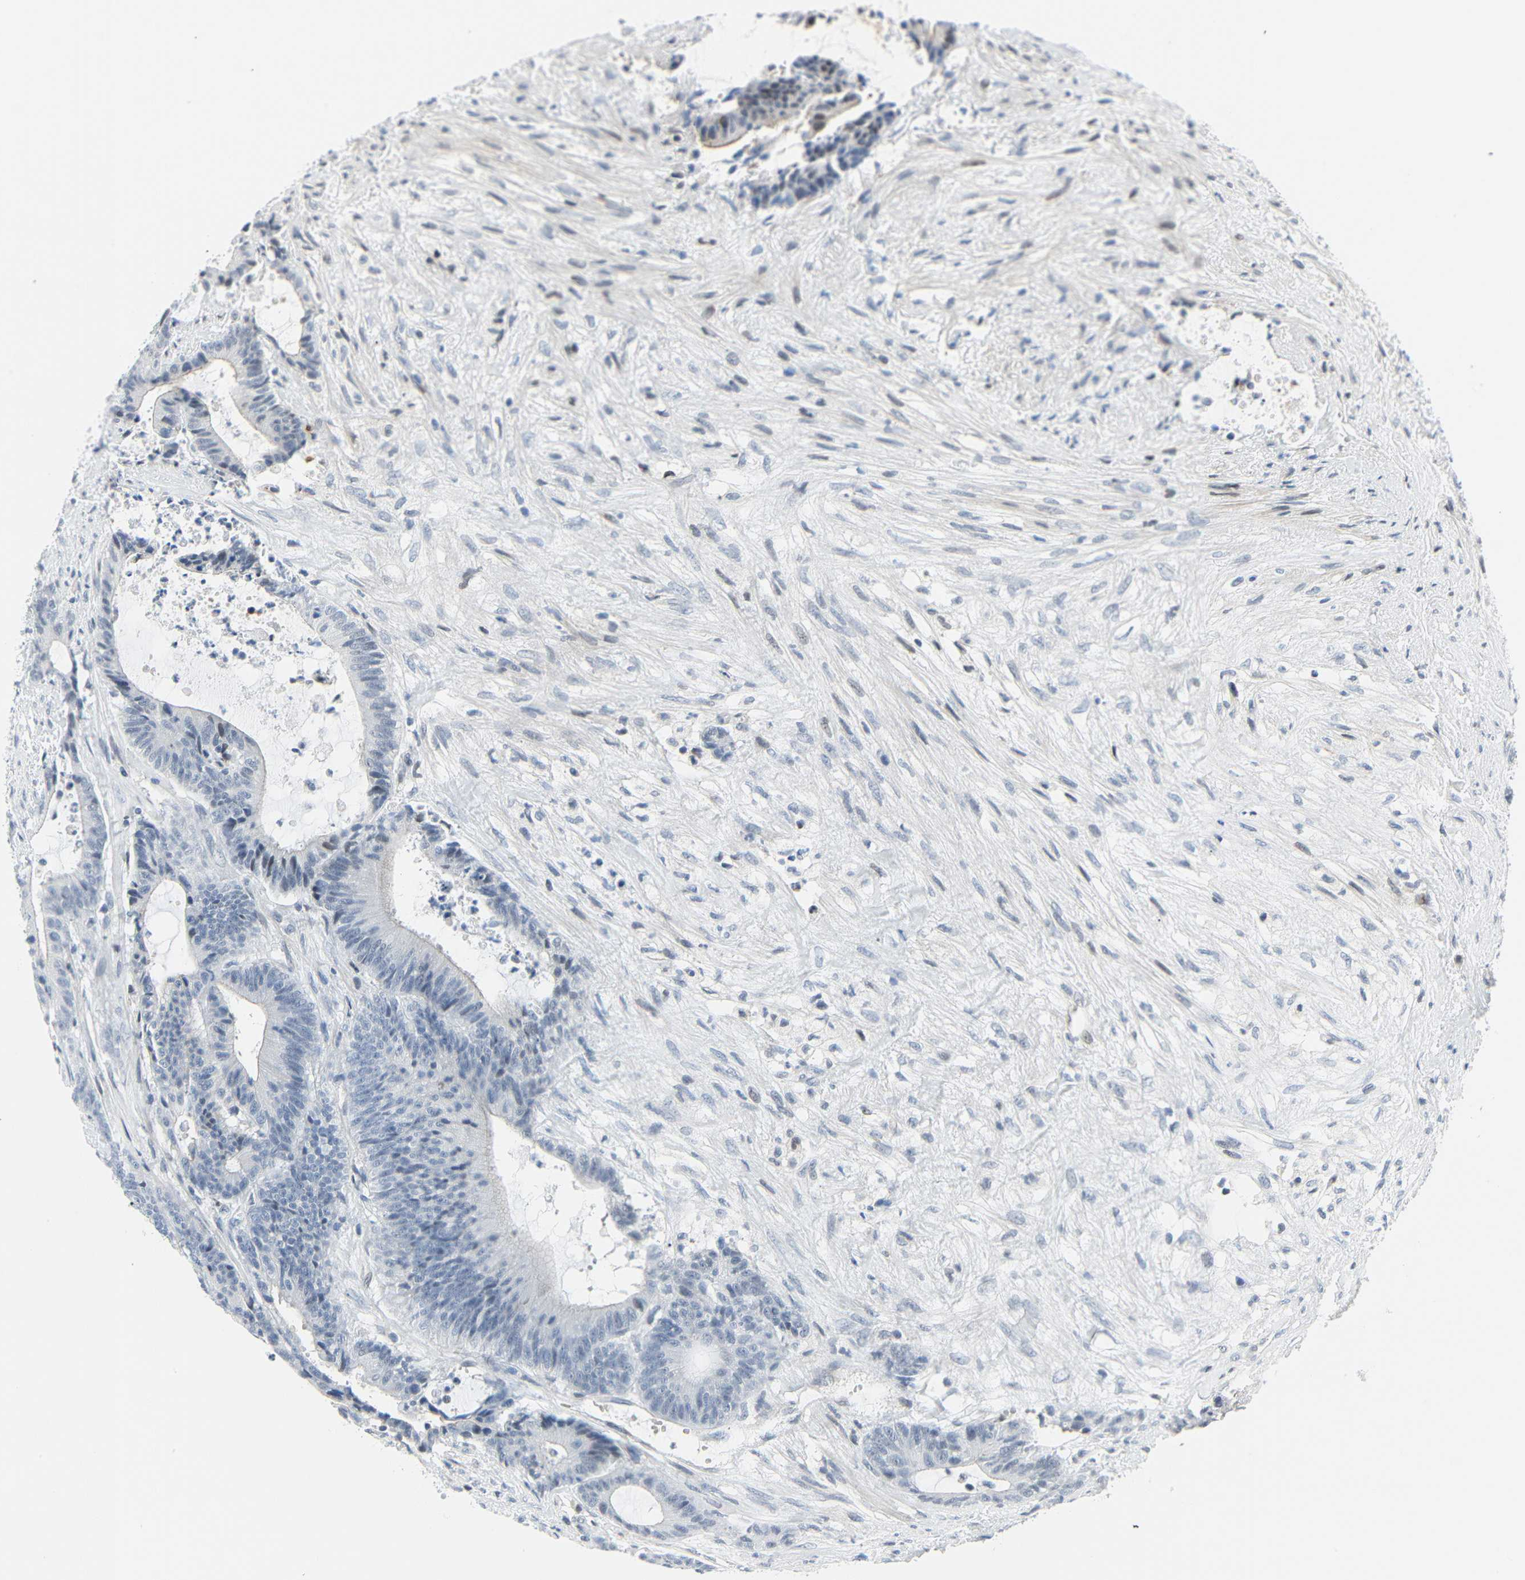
{"staining": {"intensity": "moderate", "quantity": "<25%", "location": "cytoplasmic/membranous,nuclear"}, "tissue": "colorectal cancer", "cell_type": "Tumor cells", "image_type": "cancer", "snomed": [{"axis": "morphology", "description": "Adenocarcinoma, NOS"}, {"axis": "topography", "description": "Colon"}], "caption": "Moderate cytoplasmic/membranous and nuclear expression is present in approximately <25% of tumor cells in colorectal cancer (adenocarcinoma).", "gene": "IMPG2", "patient": {"sex": "female", "age": 84}}